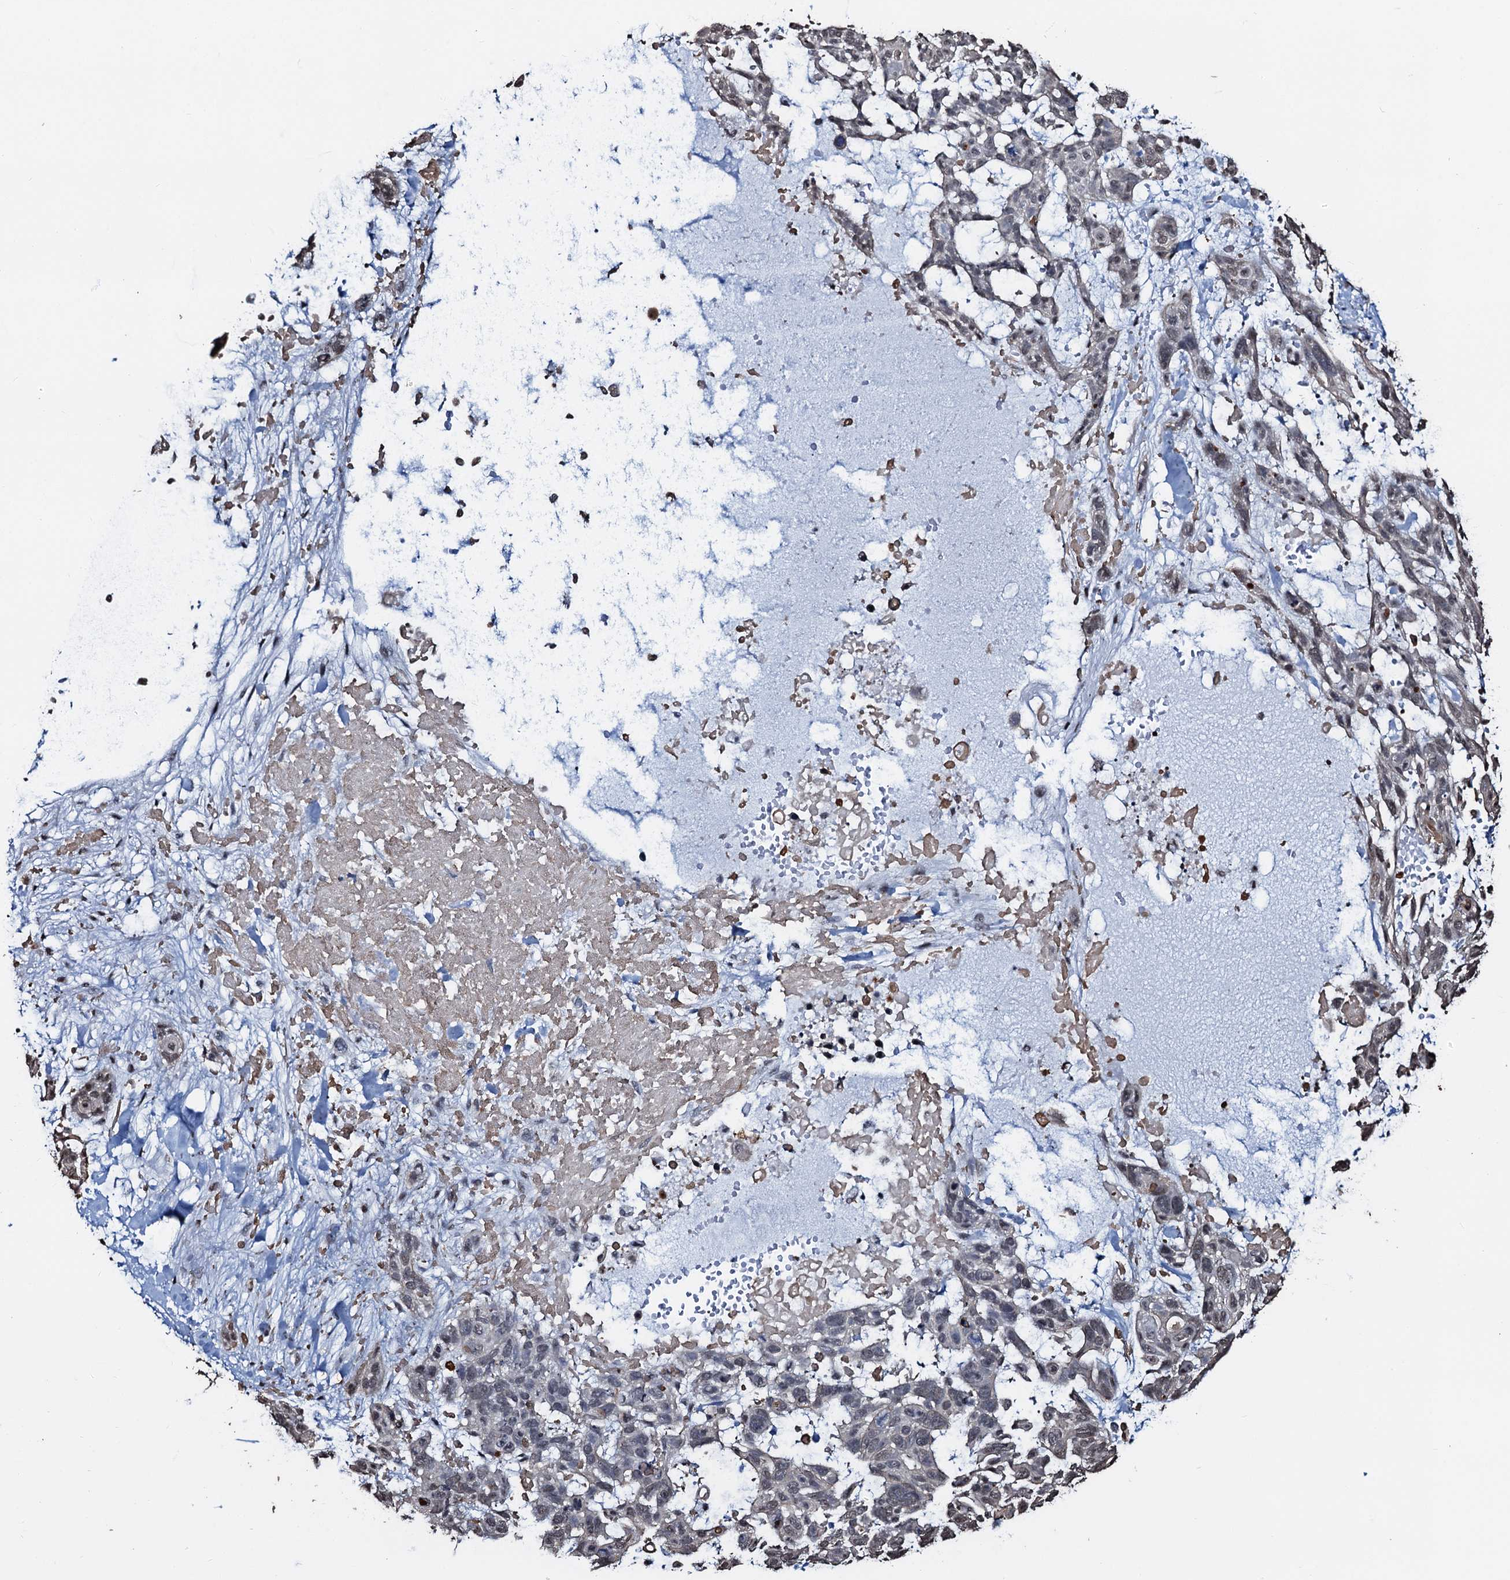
{"staining": {"intensity": "negative", "quantity": "none", "location": "none"}, "tissue": "skin cancer", "cell_type": "Tumor cells", "image_type": "cancer", "snomed": [{"axis": "morphology", "description": "Basal cell carcinoma"}, {"axis": "topography", "description": "Skin"}], "caption": "DAB (3,3'-diaminobenzidine) immunohistochemical staining of skin basal cell carcinoma reveals no significant positivity in tumor cells.", "gene": "ZNF609", "patient": {"sex": "male", "age": 88}}